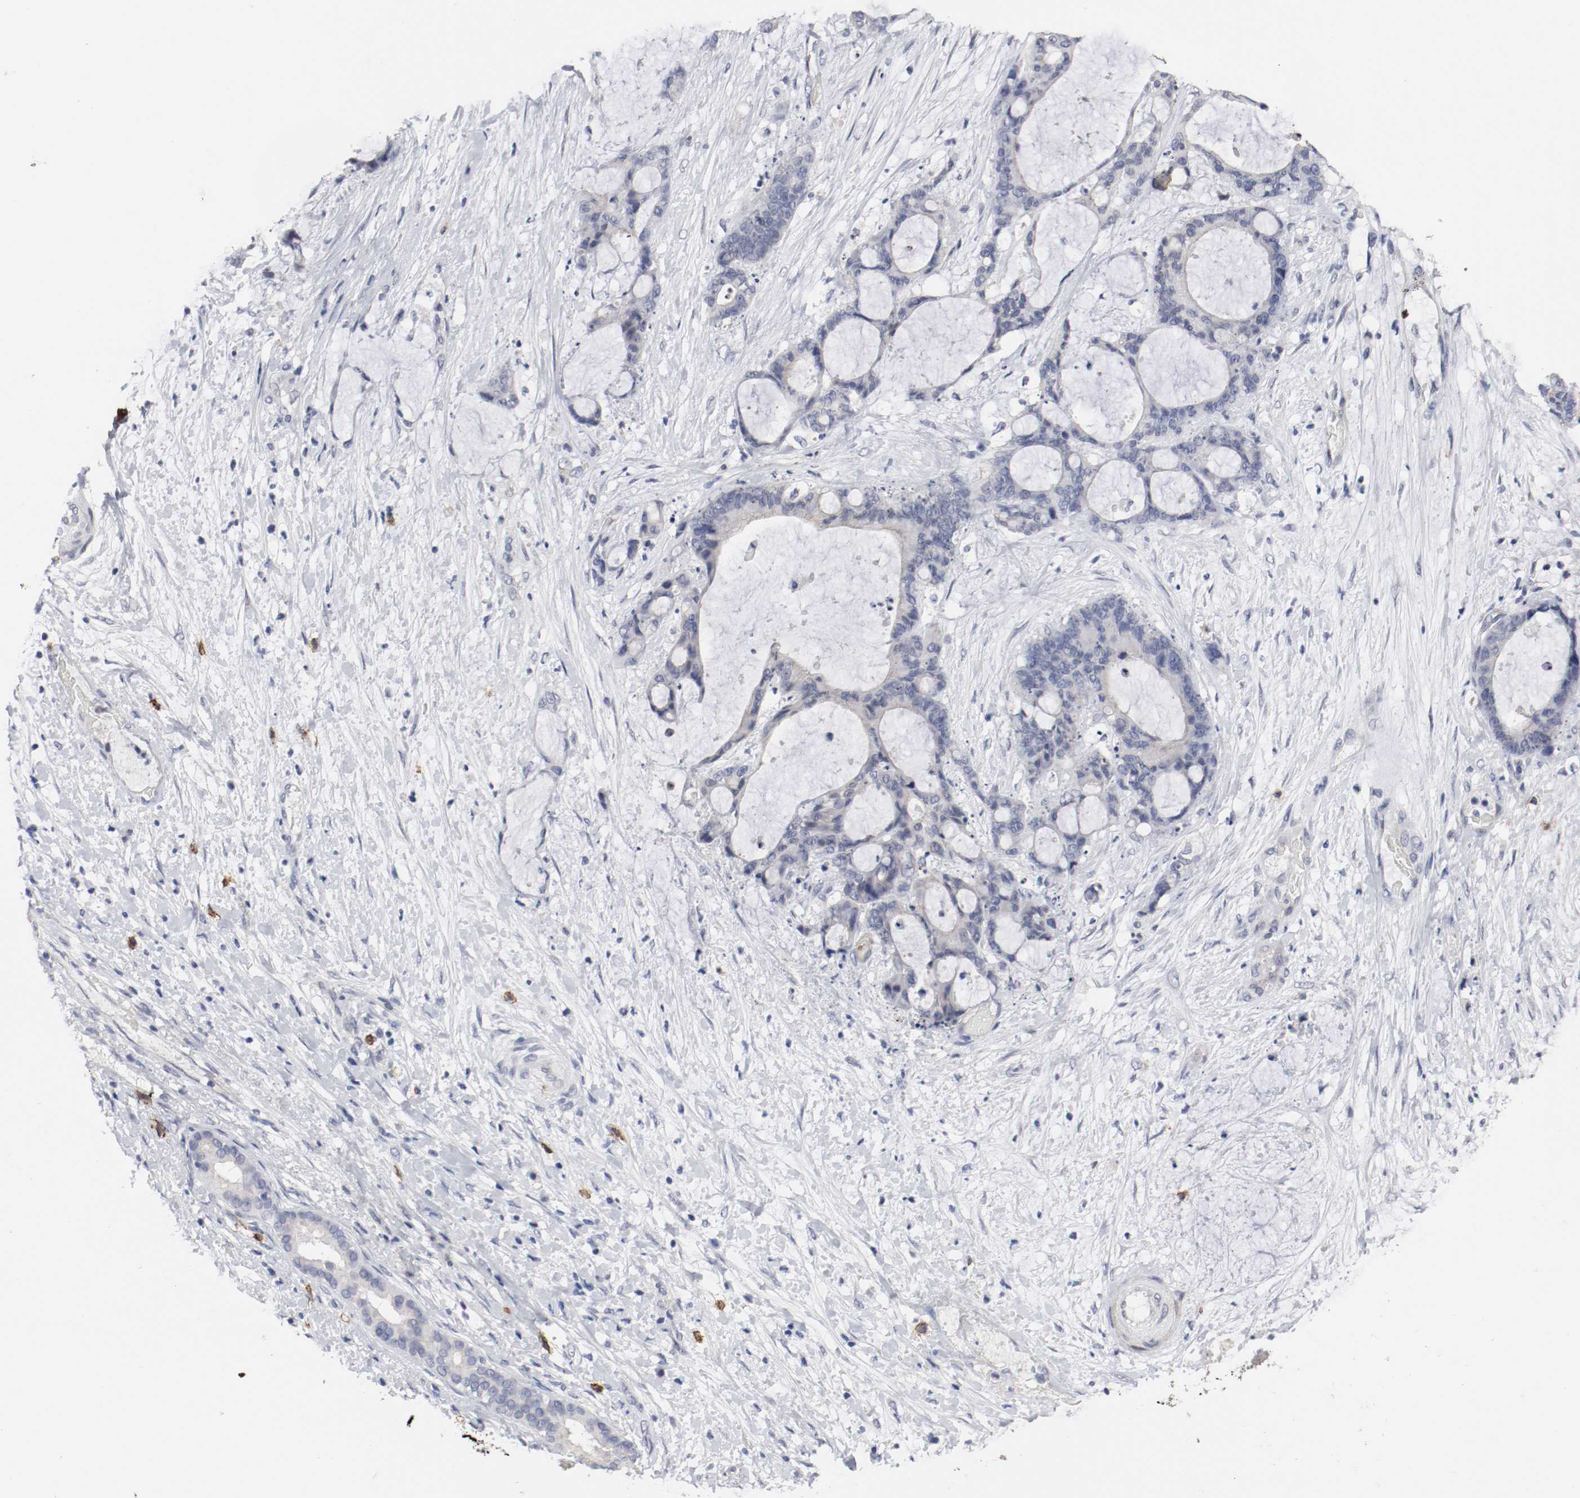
{"staining": {"intensity": "negative", "quantity": "none", "location": "none"}, "tissue": "liver cancer", "cell_type": "Tumor cells", "image_type": "cancer", "snomed": [{"axis": "morphology", "description": "Cholangiocarcinoma"}, {"axis": "topography", "description": "Liver"}], "caption": "Immunohistochemistry (IHC) of liver cancer (cholangiocarcinoma) shows no staining in tumor cells.", "gene": "KIT", "patient": {"sex": "female", "age": 73}}